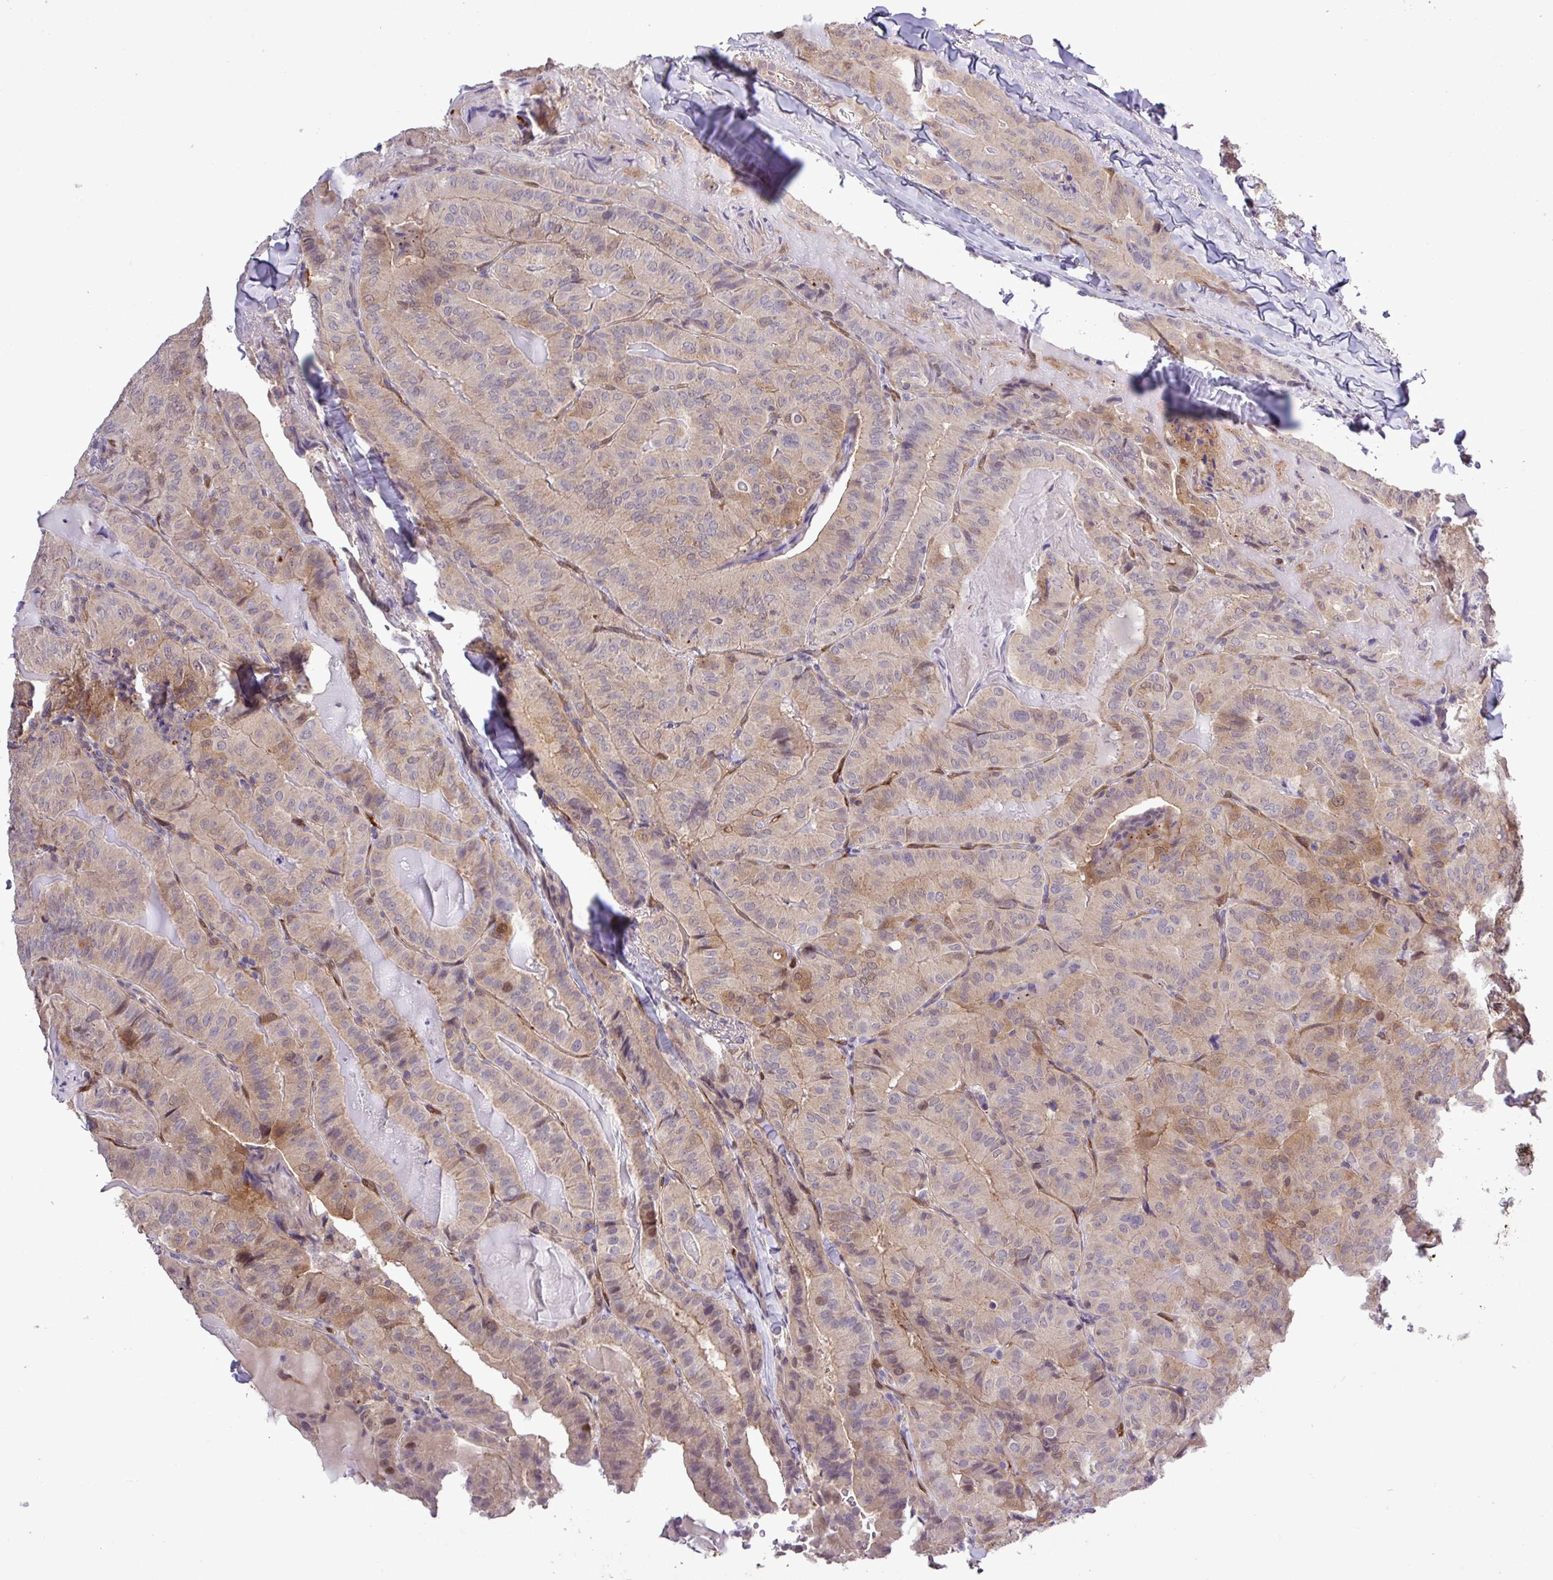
{"staining": {"intensity": "weak", "quantity": "<25%", "location": "cytoplasmic/membranous"}, "tissue": "thyroid cancer", "cell_type": "Tumor cells", "image_type": "cancer", "snomed": [{"axis": "morphology", "description": "Papillary adenocarcinoma, NOS"}, {"axis": "topography", "description": "Thyroid gland"}], "caption": "This is a micrograph of immunohistochemistry staining of thyroid cancer, which shows no expression in tumor cells.", "gene": "CARHSP1", "patient": {"sex": "female", "age": 68}}